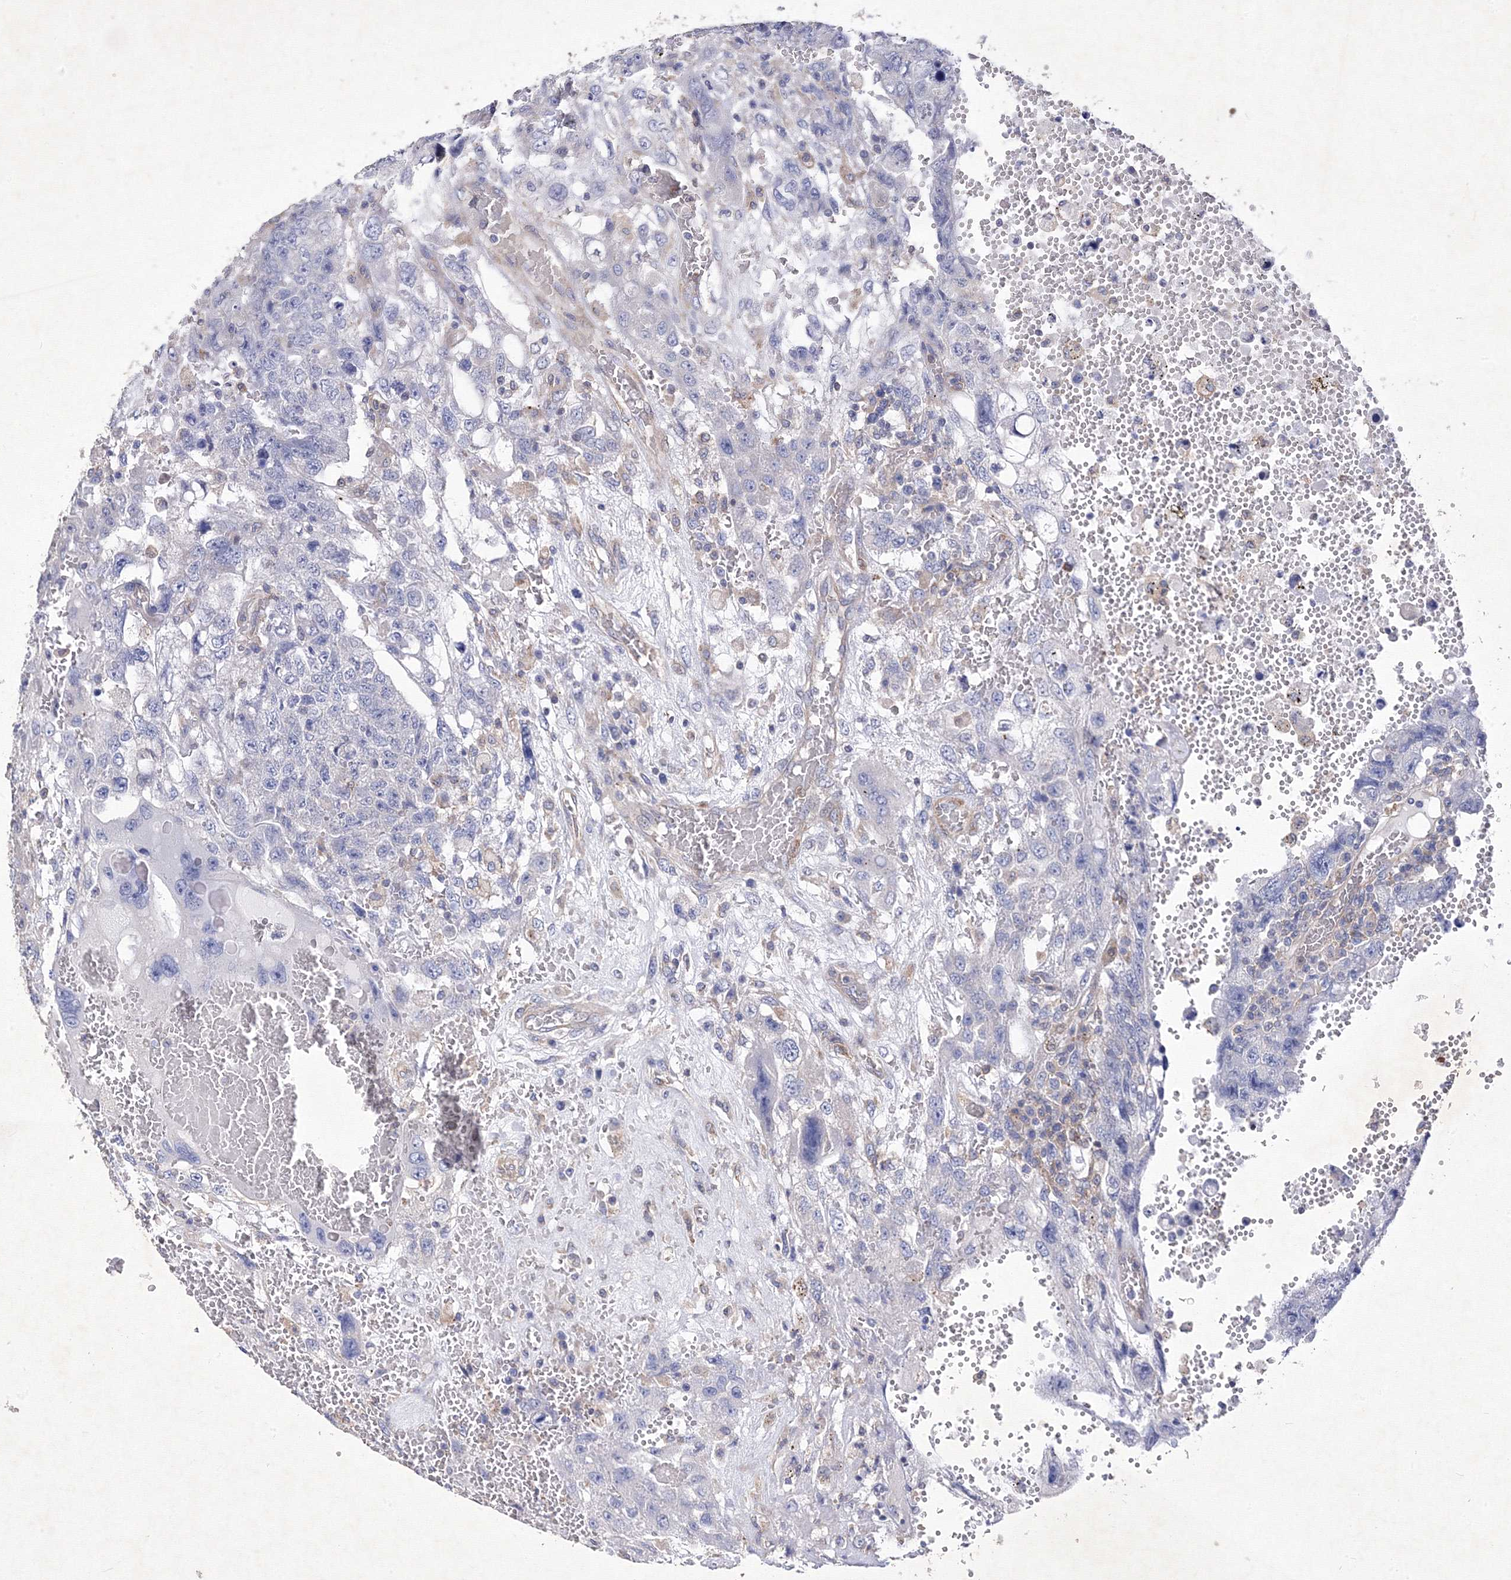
{"staining": {"intensity": "negative", "quantity": "none", "location": "none"}, "tissue": "testis cancer", "cell_type": "Tumor cells", "image_type": "cancer", "snomed": [{"axis": "morphology", "description": "Carcinoma, Embryonal, NOS"}, {"axis": "topography", "description": "Testis"}], "caption": "This histopathology image is of testis embryonal carcinoma stained with IHC to label a protein in brown with the nuclei are counter-stained blue. There is no positivity in tumor cells.", "gene": "SNX18", "patient": {"sex": "male", "age": 26}}